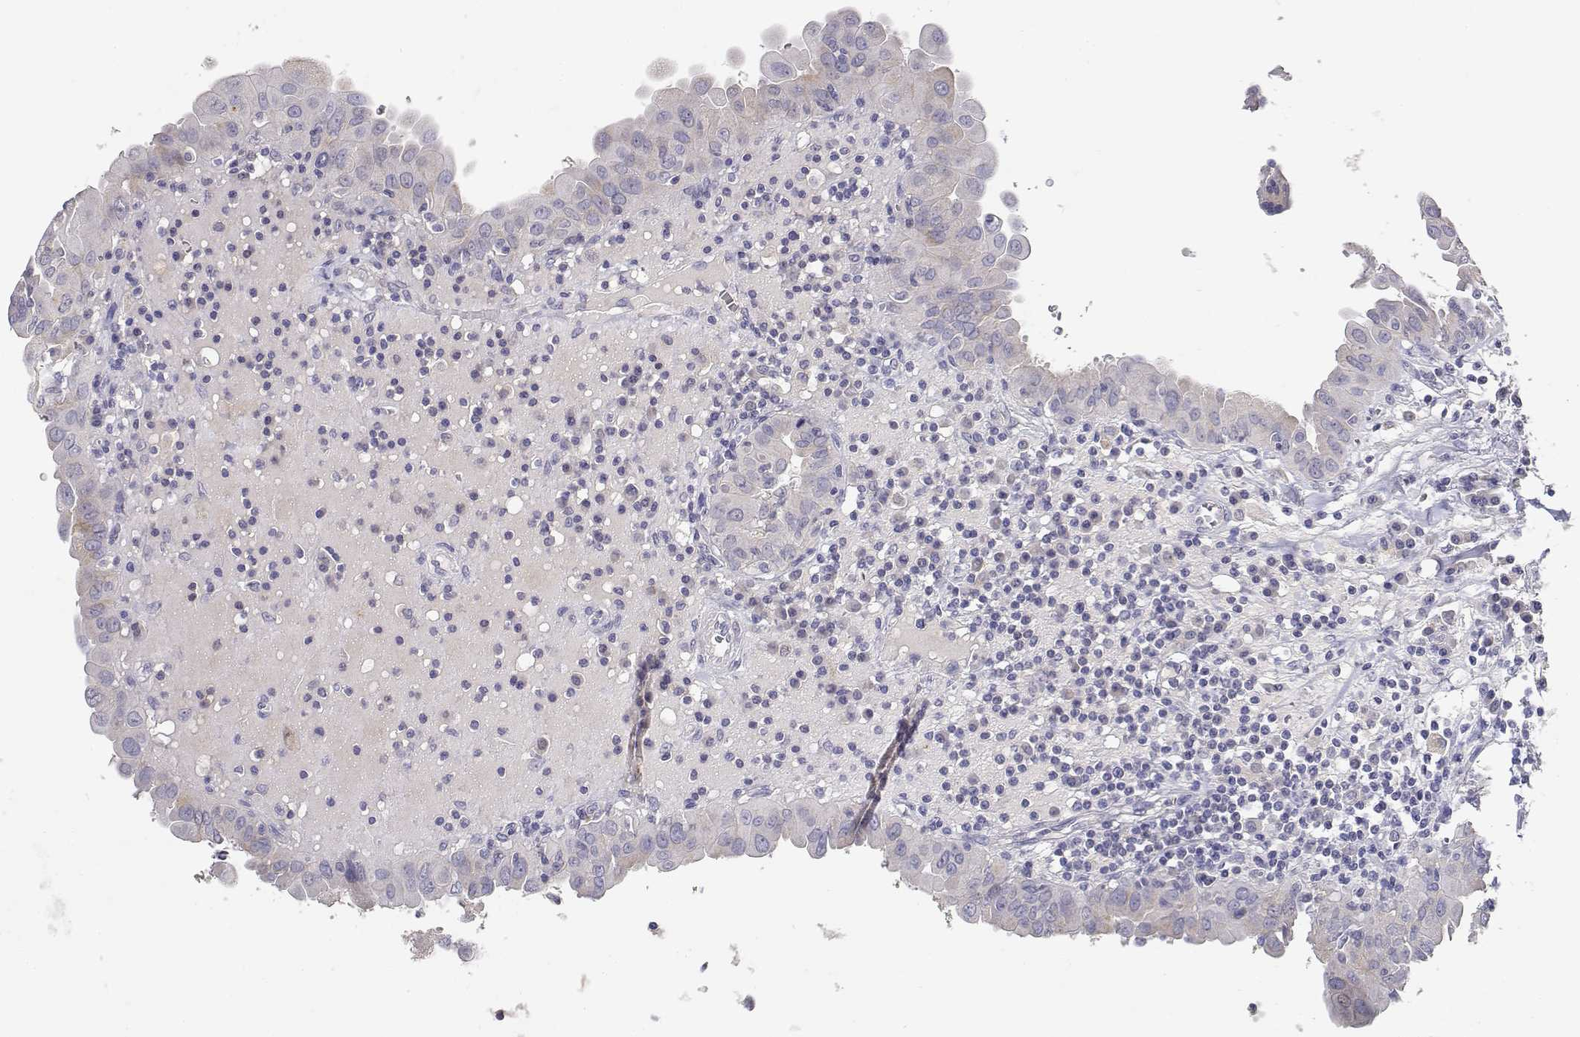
{"staining": {"intensity": "negative", "quantity": "none", "location": "none"}, "tissue": "thyroid cancer", "cell_type": "Tumor cells", "image_type": "cancer", "snomed": [{"axis": "morphology", "description": "Papillary adenocarcinoma, NOS"}, {"axis": "topography", "description": "Thyroid gland"}], "caption": "High magnification brightfield microscopy of thyroid cancer (papillary adenocarcinoma) stained with DAB (3,3'-diaminobenzidine) (brown) and counterstained with hematoxylin (blue): tumor cells show no significant expression.", "gene": "ADA", "patient": {"sex": "female", "age": 37}}